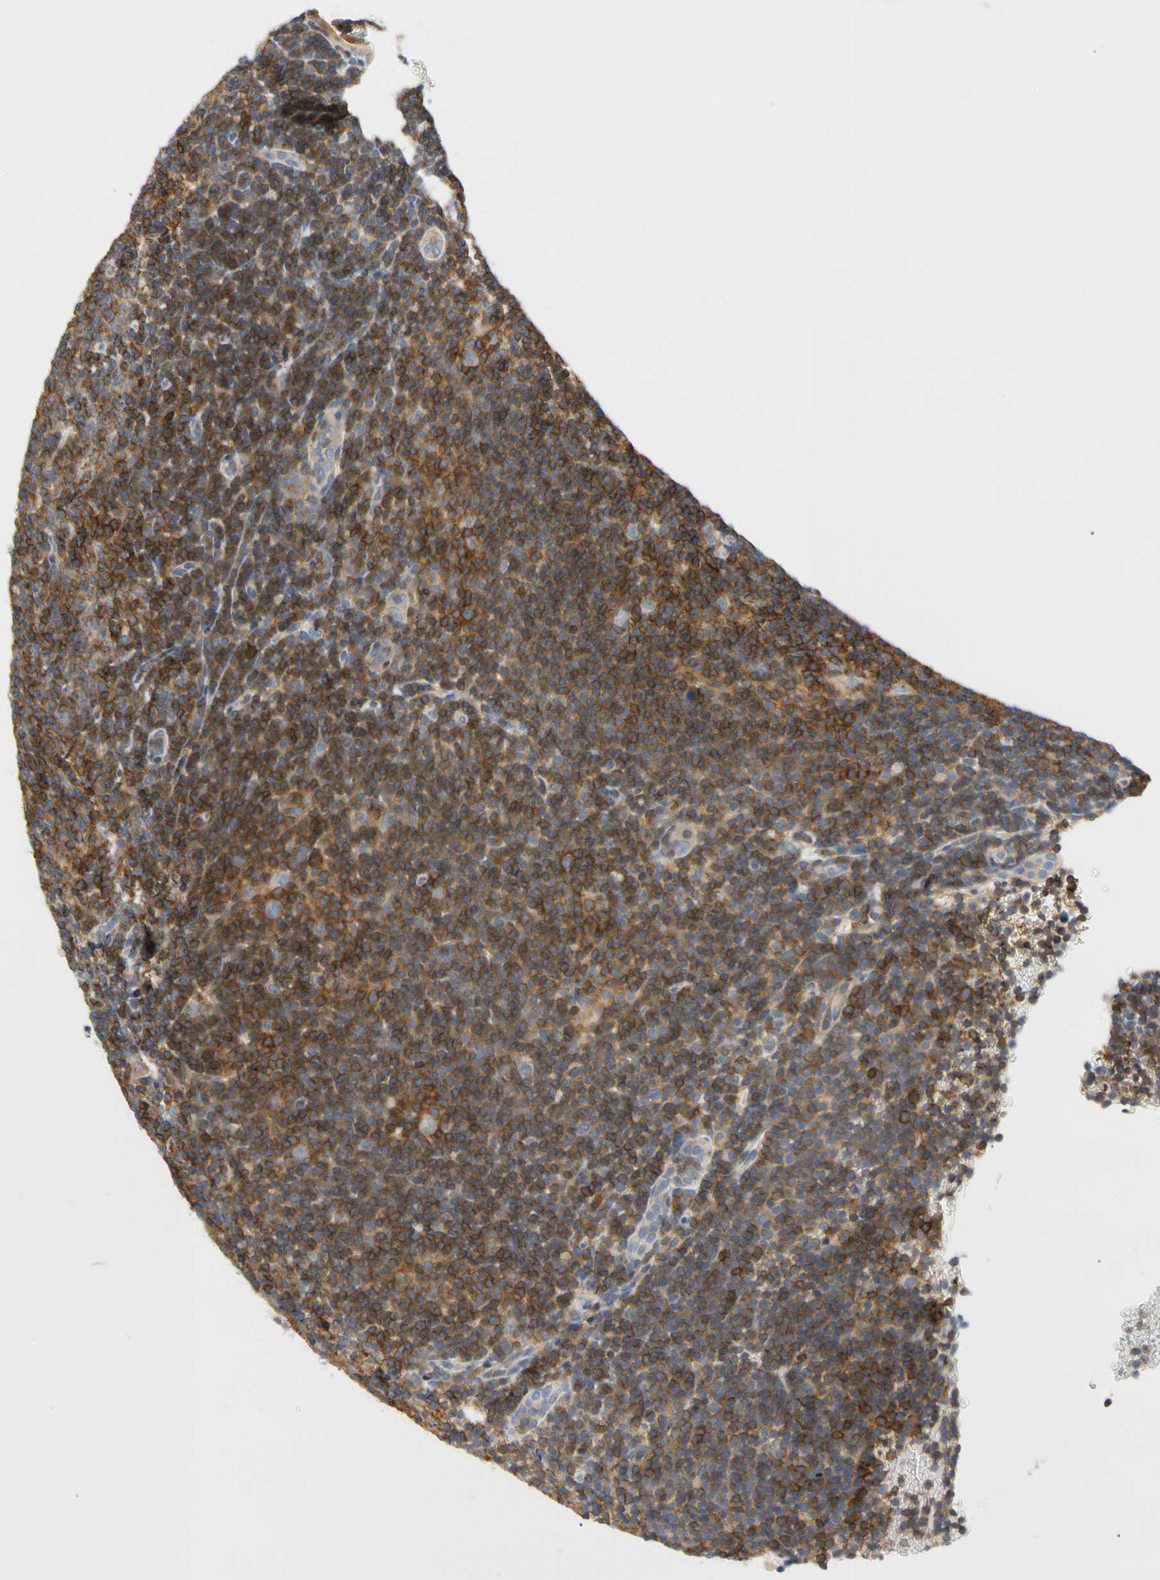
{"staining": {"intensity": "negative", "quantity": "none", "location": "none"}, "tissue": "lymphoma", "cell_type": "Tumor cells", "image_type": "cancer", "snomed": [{"axis": "morphology", "description": "Hodgkin's disease, NOS"}, {"axis": "topography", "description": "Lymph node"}], "caption": "Tumor cells show no significant expression in Hodgkin's disease. (DAB IHC visualized using brightfield microscopy, high magnification).", "gene": "TNFRSF18", "patient": {"sex": "female", "age": 57}}